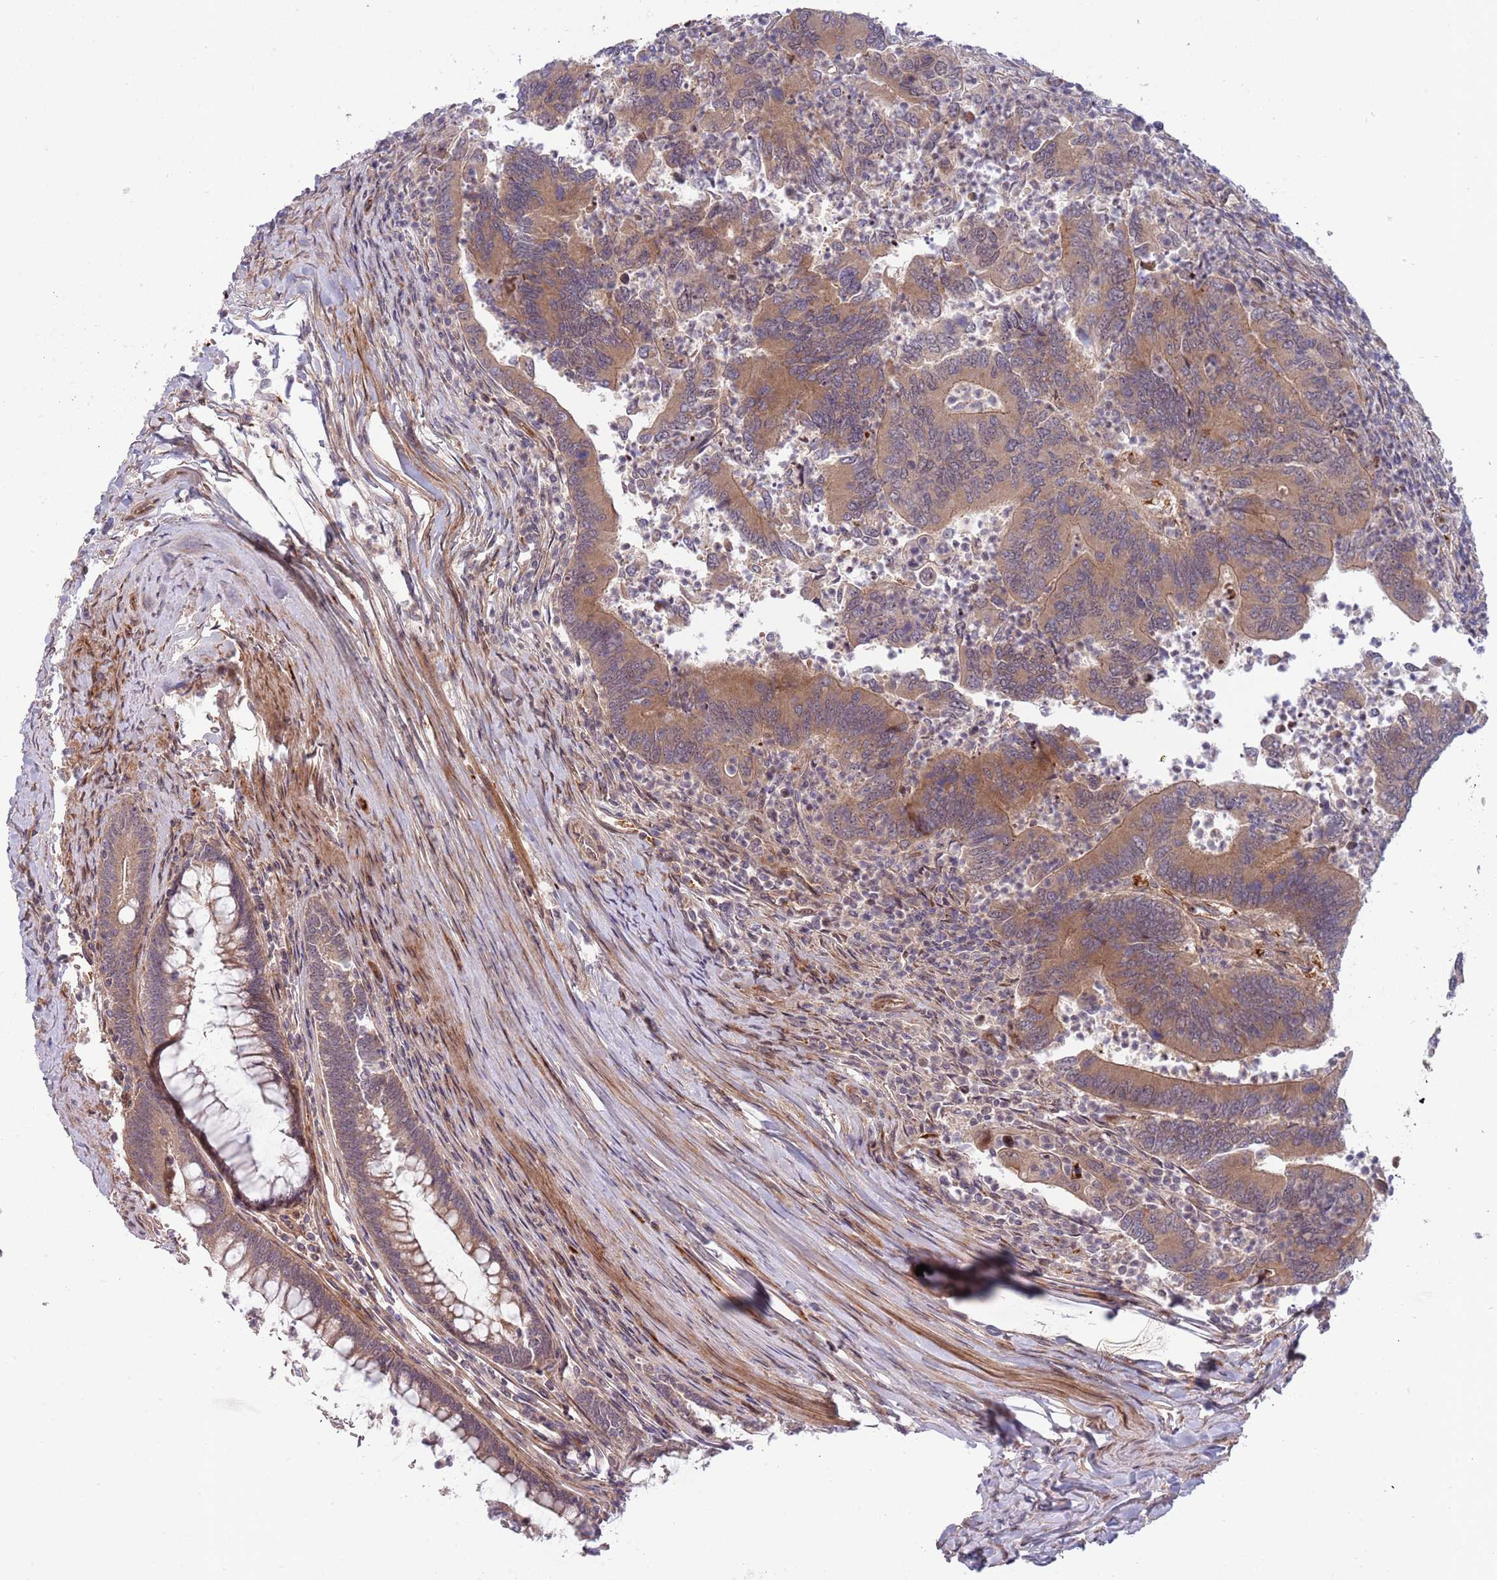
{"staining": {"intensity": "moderate", "quantity": ">75%", "location": "cytoplasmic/membranous"}, "tissue": "colorectal cancer", "cell_type": "Tumor cells", "image_type": "cancer", "snomed": [{"axis": "morphology", "description": "Adenocarcinoma, NOS"}, {"axis": "topography", "description": "Colon"}], "caption": "Protein staining shows moderate cytoplasmic/membranous positivity in about >75% of tumor cells in colorectal cancer.", "gene": "NT5DC4", "patient": {"sex": "female", "age": 67}}